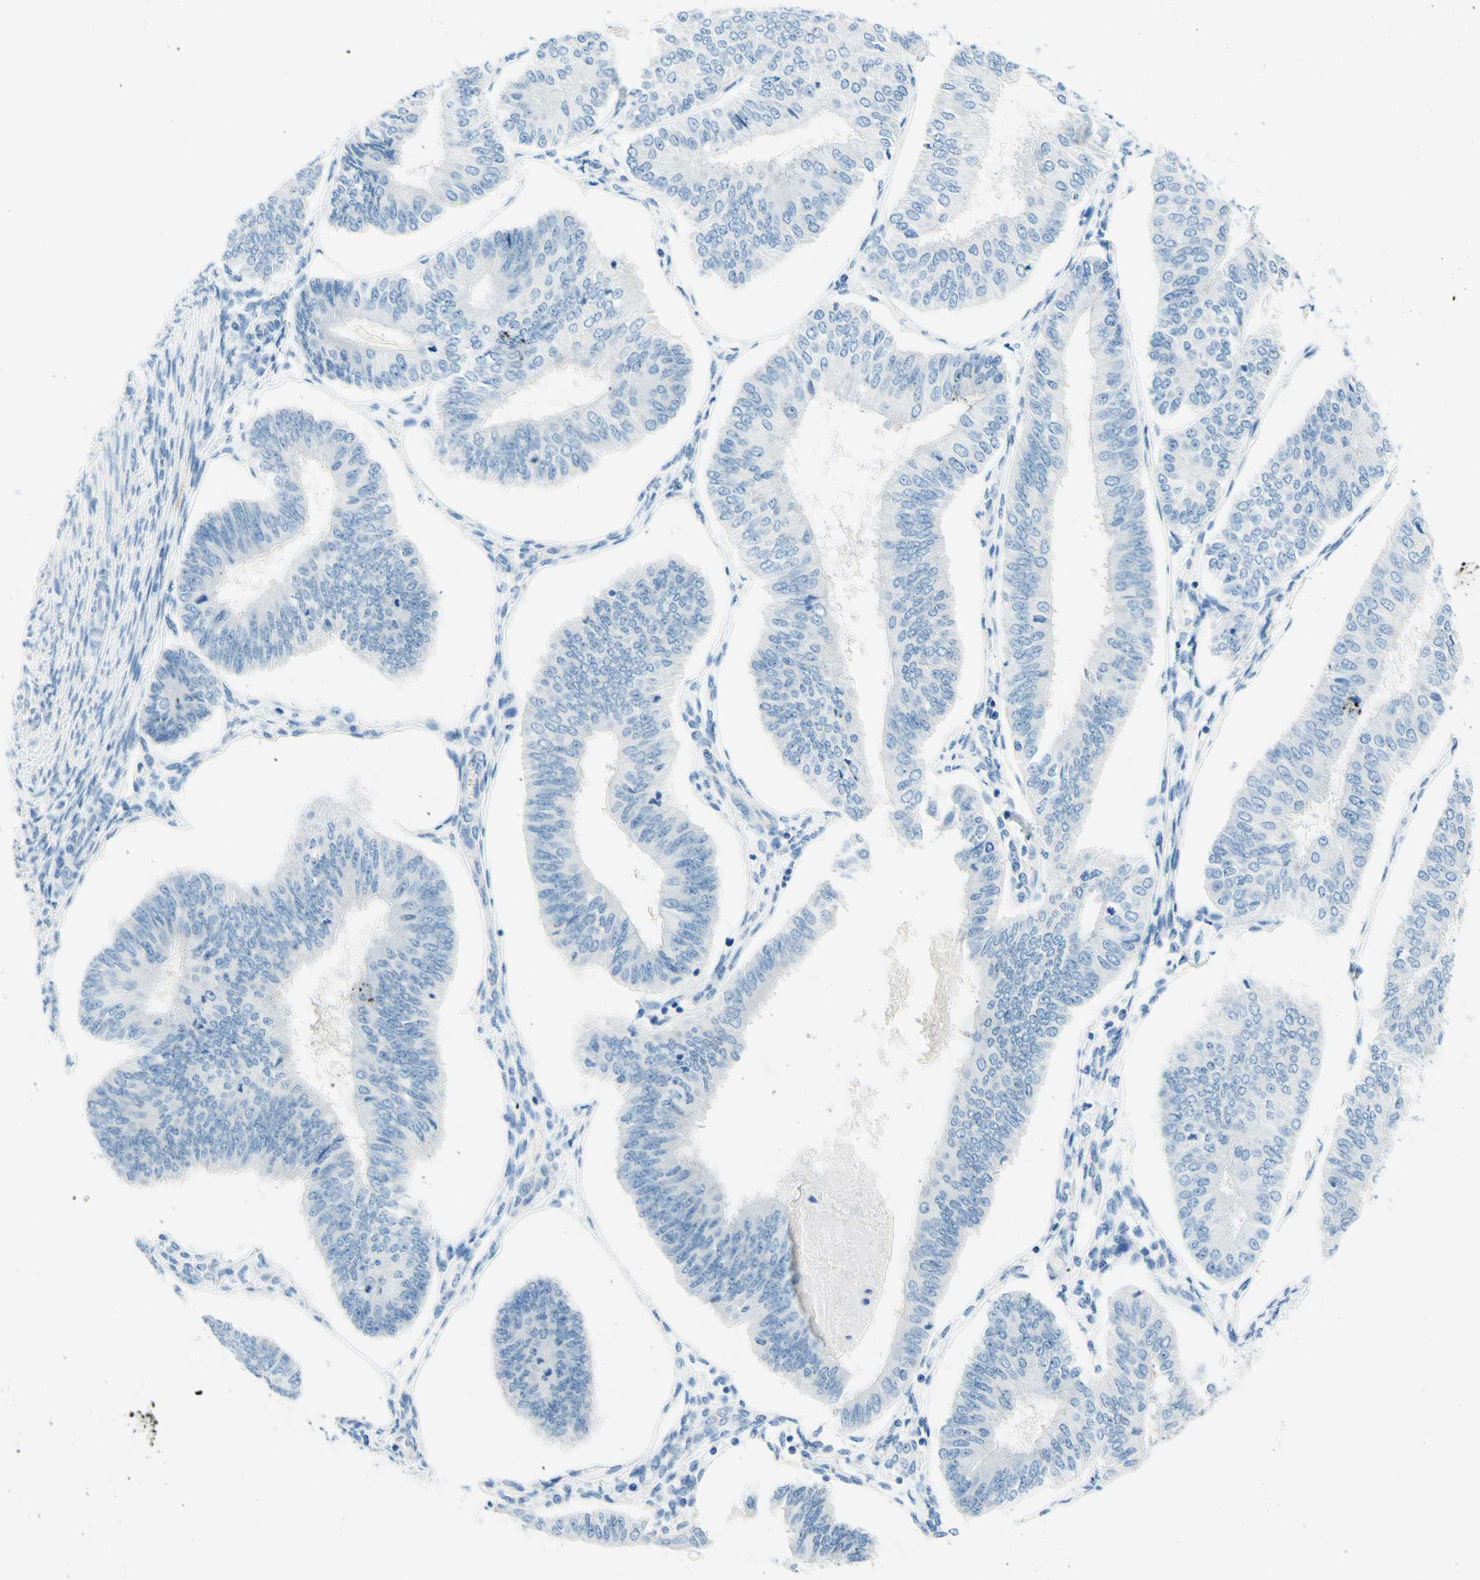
{"staining": {"intensity": "negative", "quantity": "none", "location": "none"}, "tissue": "endometrial cancer", "cell_type": "Tumor cells", "image_type": "cancer", "snomed": [{"axis": "morphology", "description": "Adenocarcinoma, NOS"}, {"axis": "topography", "description": "Endometrium"}], "caption": "Protein analysis of endometrial cancer shows no significant positivity in tumor cells.", "gene": "PASD1", "patient": {"sex": "female", "age": 58}}